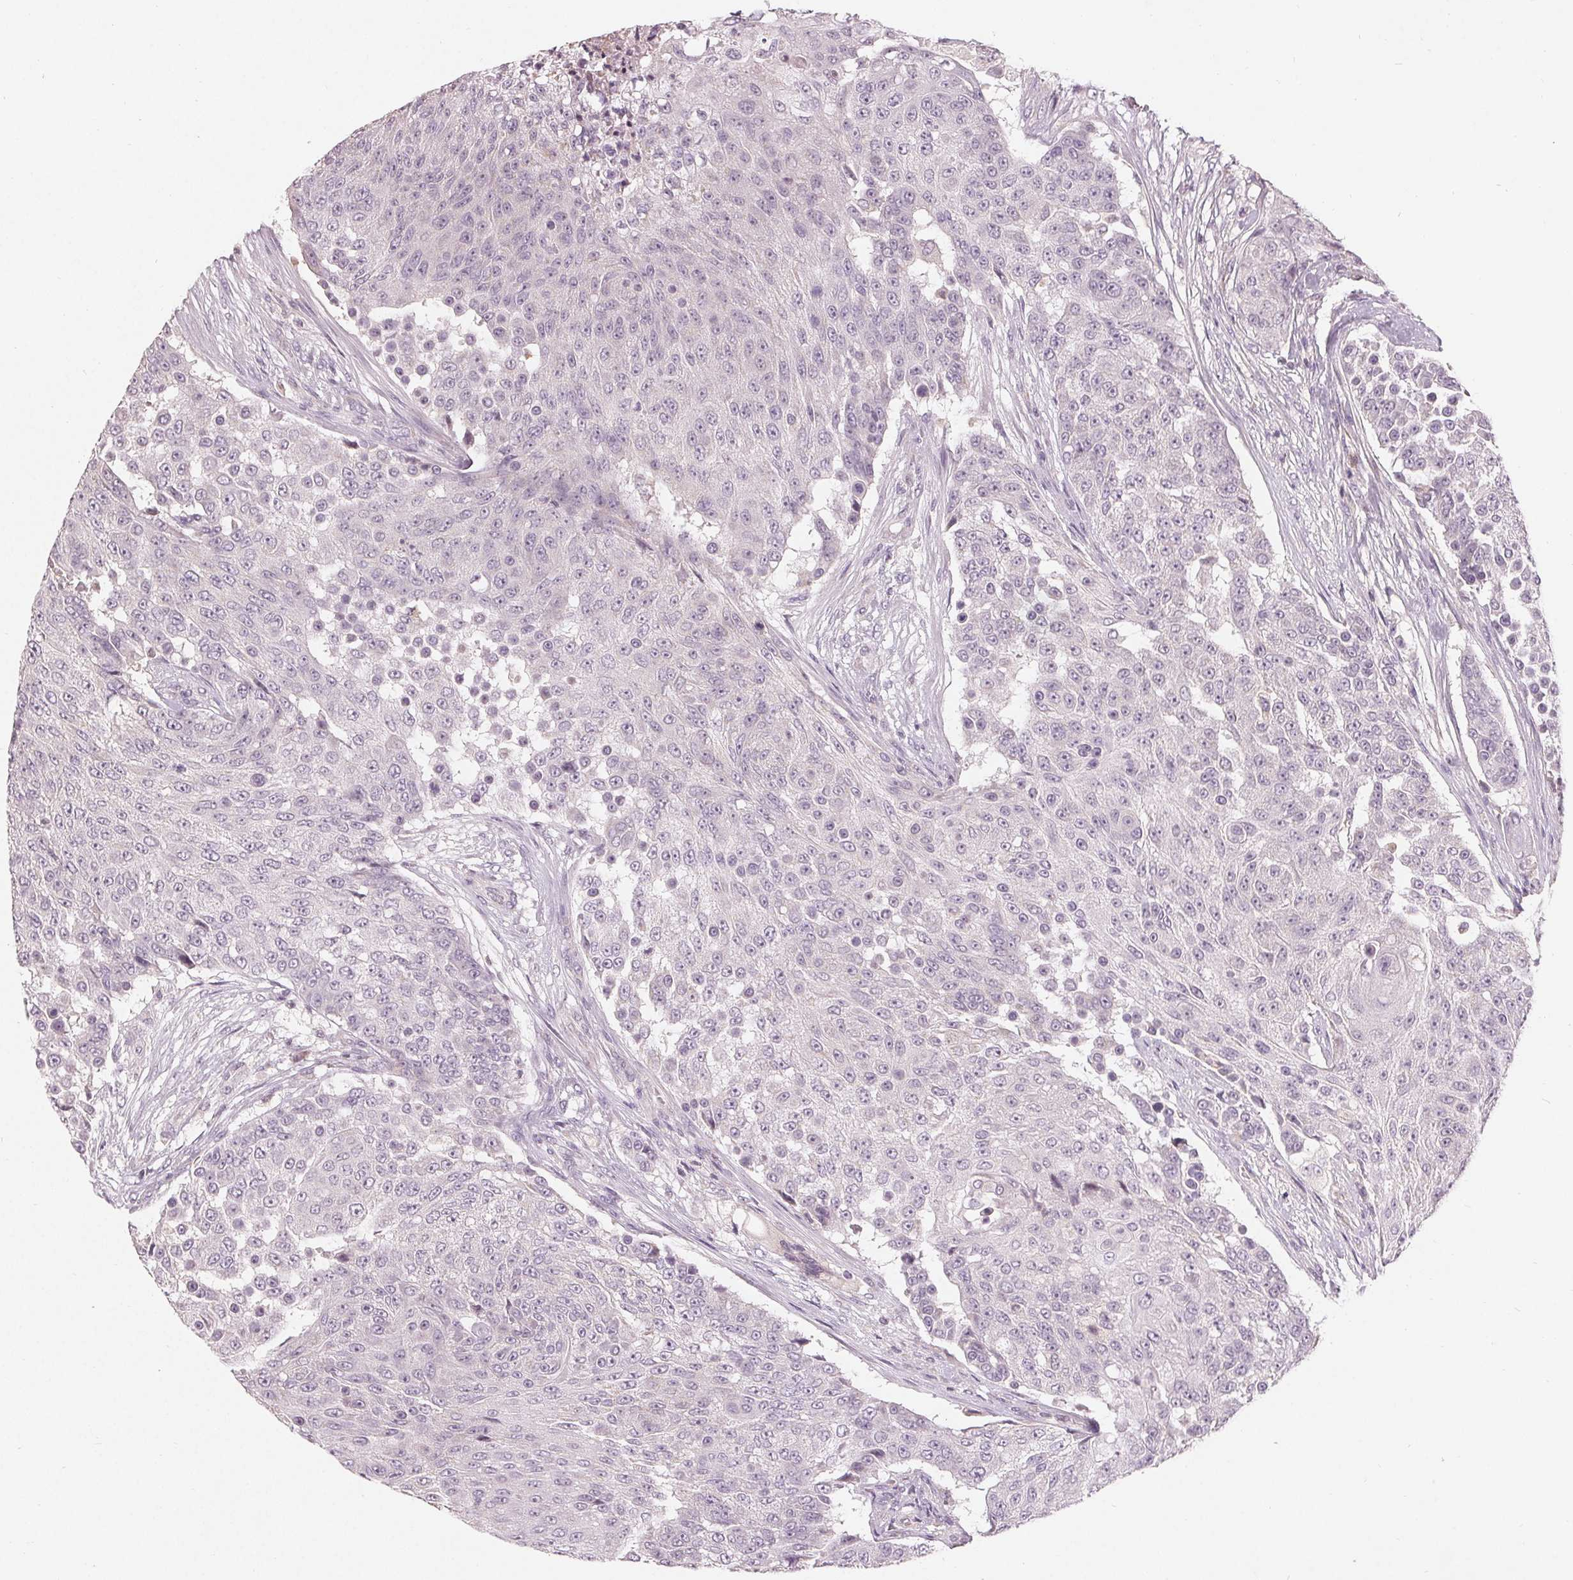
{"staining": {"intensity": "negative", "quantity": "none", "location": "none"}, "tissue": "urothelial cancer", "cell_type": "Tumor cells", "image_type": "cancer", "snomed": [{"axis": "morphology", "description": "Urothelial carcinoma, High grade"}, {"axis": "topography", "description": "Urinary bladder"}], "caption": "Immunohistochemical staining of urothelial cancer demonstrates no significant positivity in tumor cells.", "gene": "TRIM60", "patient": {"sex": "female", "age": 63}}